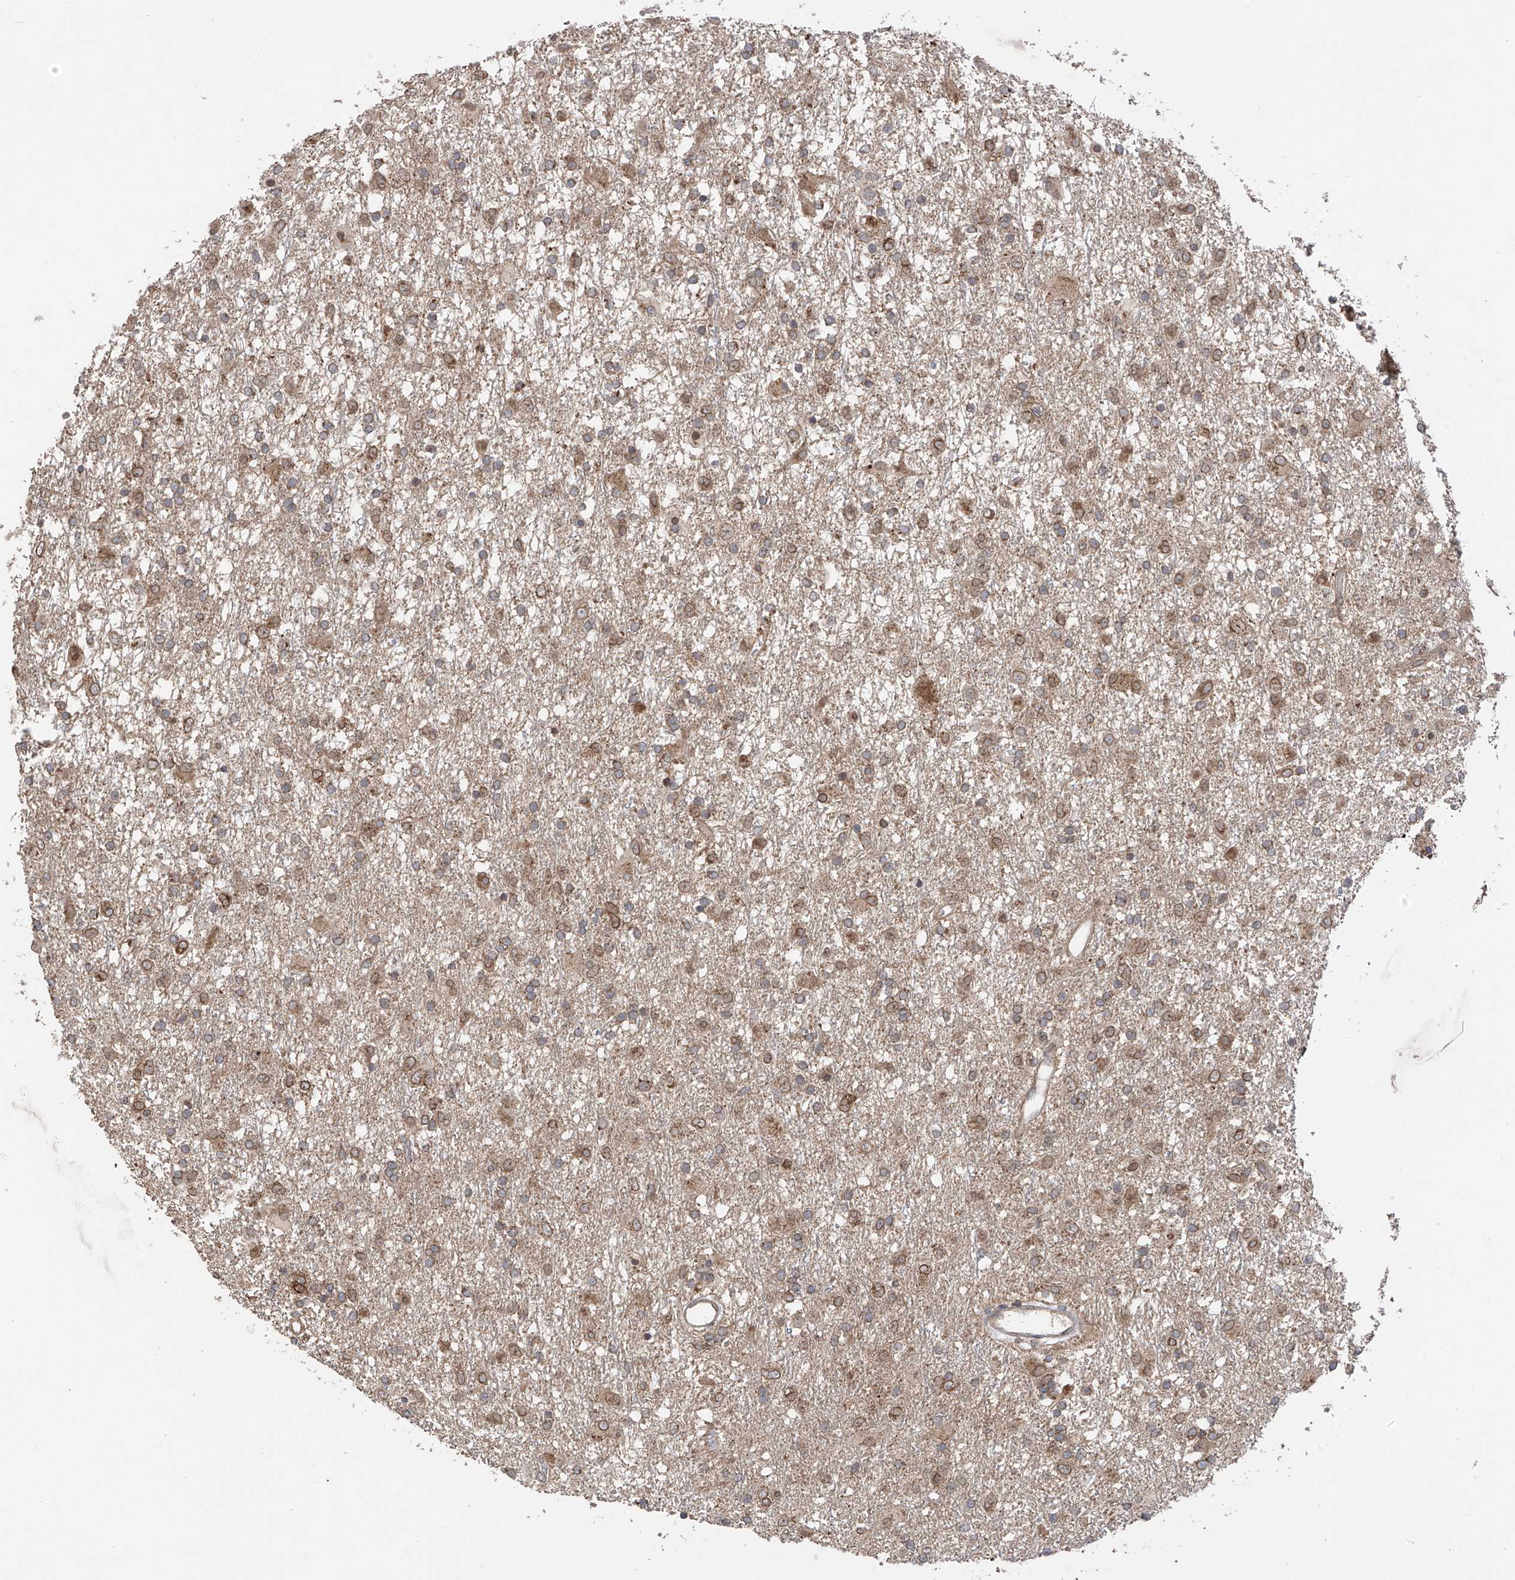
{"staining": {"intensity": "moderate", "quantity": "25%-75%", "location": "cytoplasmic/membranous,nuclear"}, "tissue": "glioma", "cell_type": "Tumor cells", "image_type": "cancer", "snomed": [{"axis": "morphology", "description": "Glioma, malignant, Low grade"}, {"axis": "topography", "description": "Brain"}], "caption": "IHC (DAB (3,3'-diaminobenzidine)) staining of glioma displays moderate cytoplasmic/membranous and nuclear protein staining in about 25%-75% of tumor cells. (Stains: DAB (3,3'-diaminobenzidine) in brown, nuclei in blue, Microscopy: brightfield microscopy at high magnification).", "gene": "AHCTF1", "patient": {"sex": "male", "age": 65}}